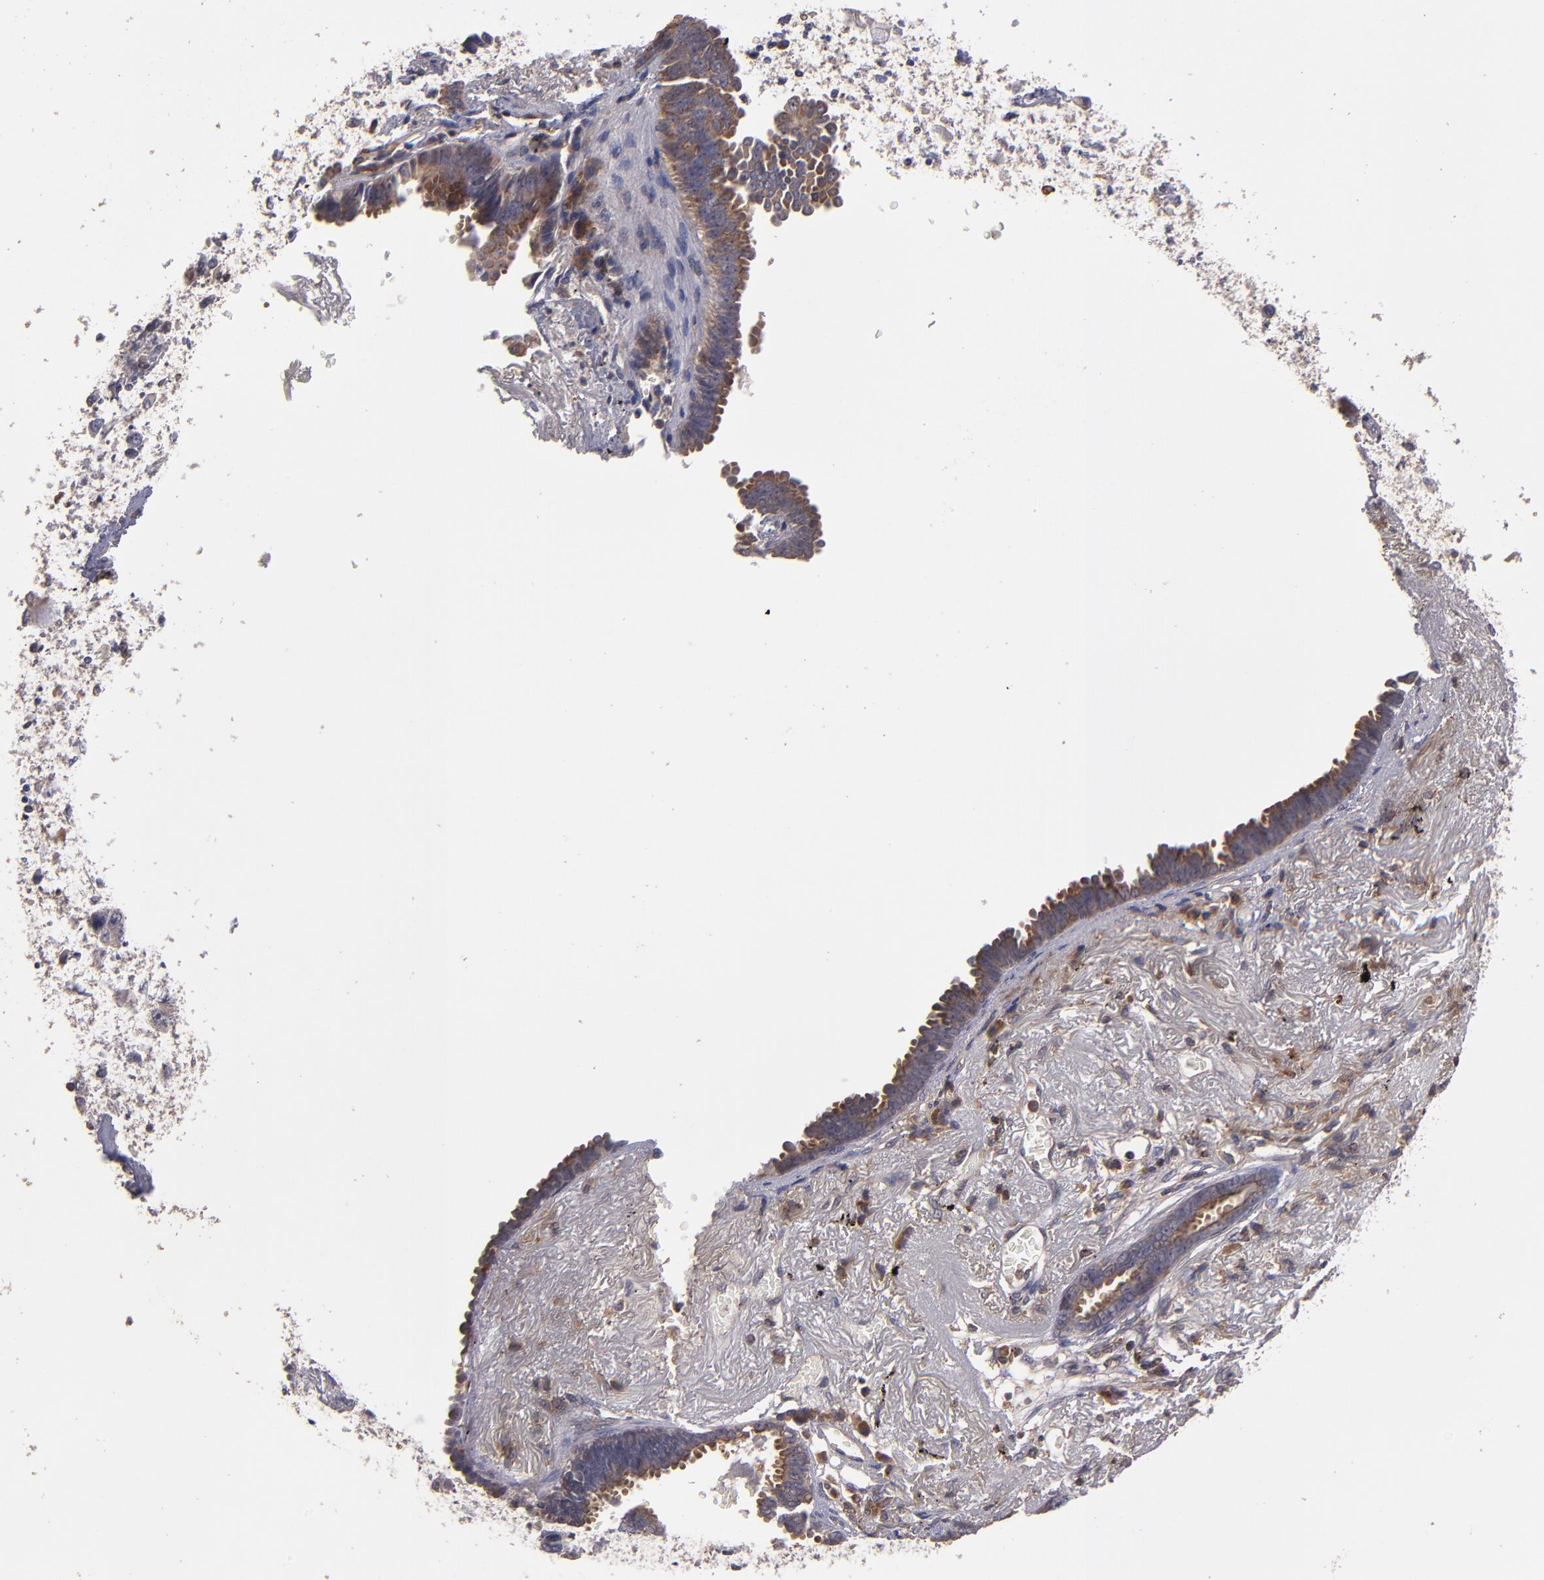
{"staining": {"intensity": "moderate", "quantity": ">75%", "location": "cytoplasmic/membranous"}, "tissue": "lung cancer", "cell_type": "Tumor cells", "image_type": "cancer", "snomed": [{"axis": "morphology", "description": "Adenocarcinoma, NOS"}, {"axis": "topography", "description": "Lung"}], "caption": "A medium amount of moderate cytoplasmic/membranous staining is seen in approximately >75% of tumor cells in lung cancer tissue. The protein is shown in brown color, while the nuclei are stained blue.", "gene": "NF2", "patient": {"sex": "female", "age": 64}}